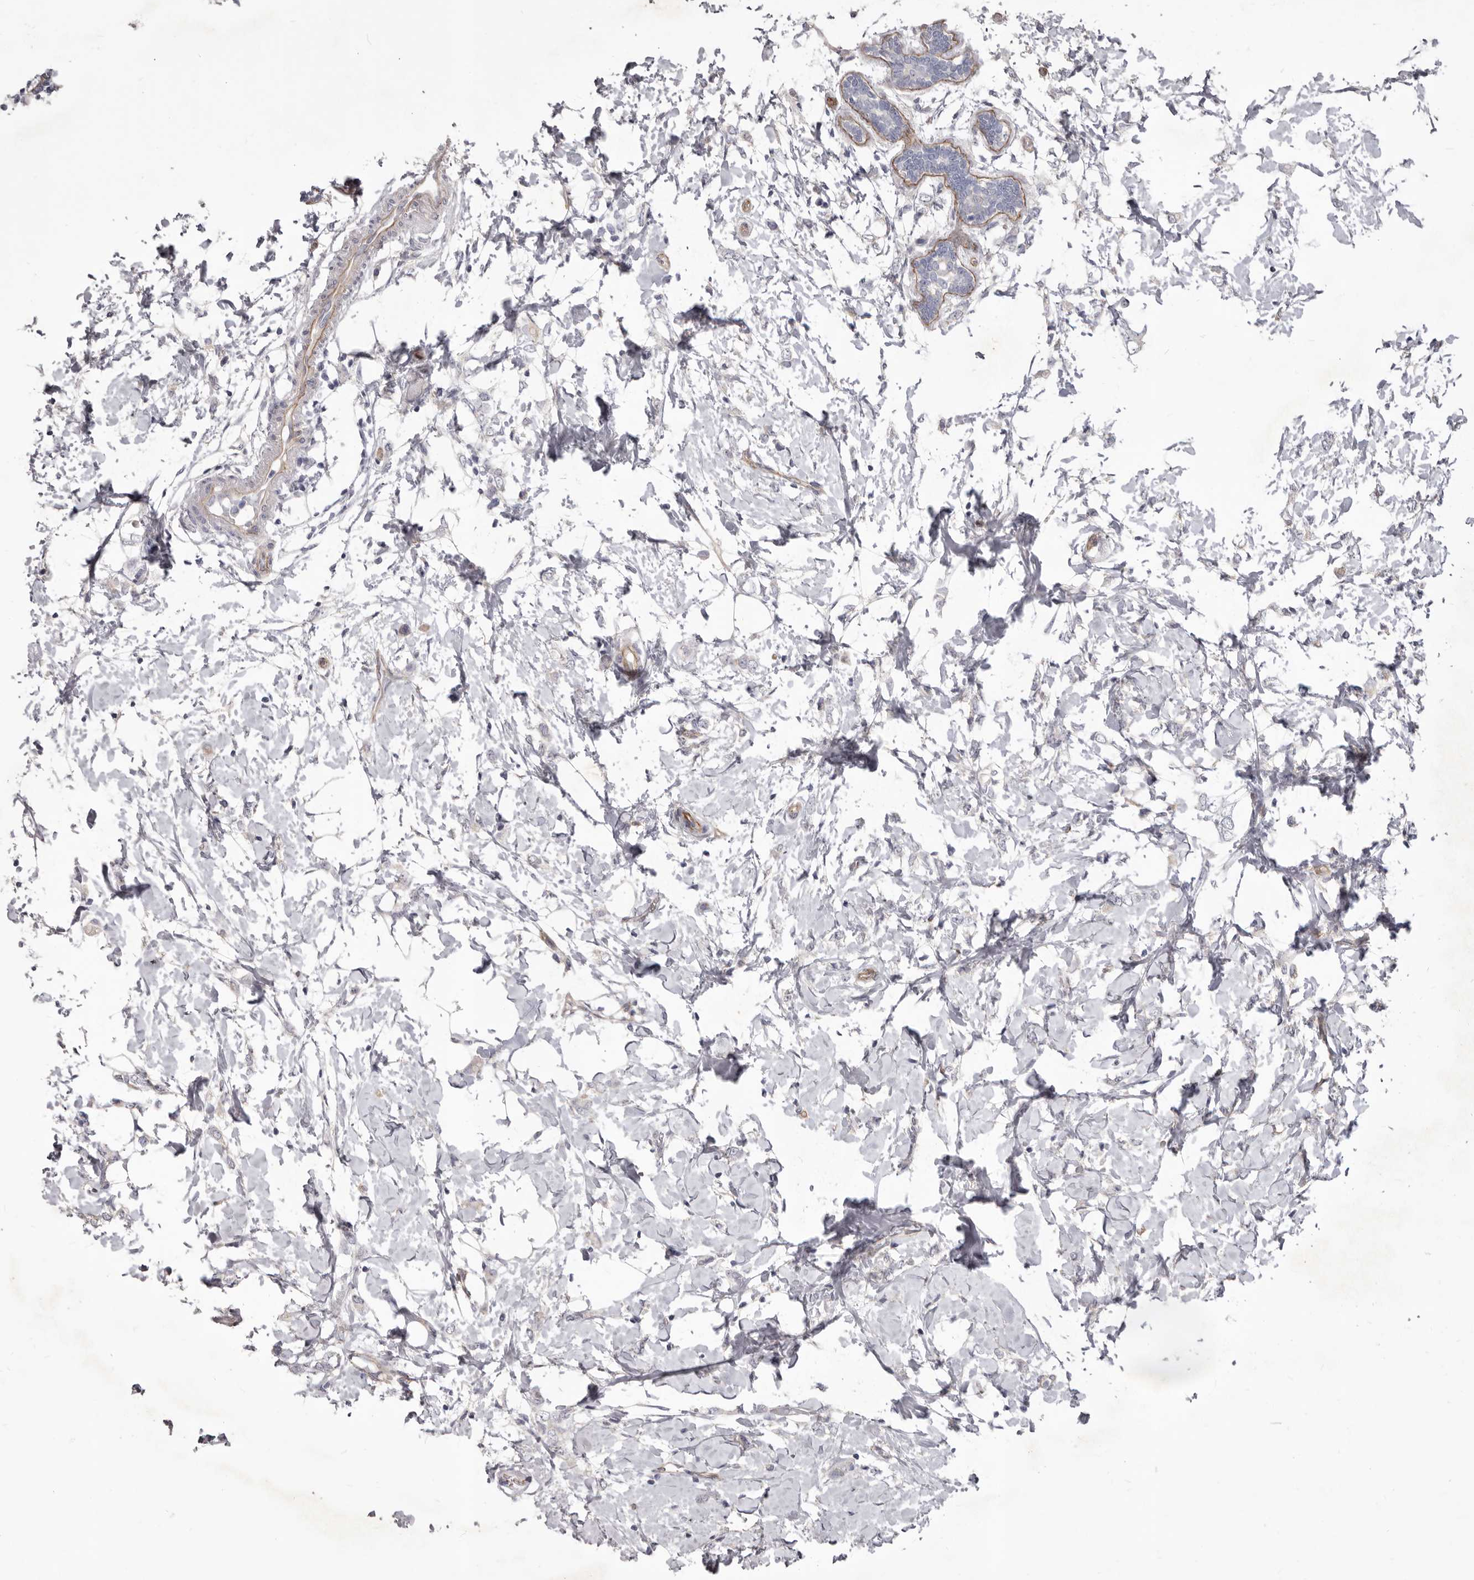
{"staining": {"intensity": "negative", "quantity": "none", "location": "none"}, "tissue": "breast cancer", "cell_type": "Tumor cells", "image_type": "cancer", "snomed": [{"axis": "morphology", "description": "Normal tissue, NOS"}, {"axis": "morphology", "description": "Lobular carcinoma"}, {"axis": "topography", "description": "Breast"}], "caption": "DAB immunohistochemical staining of human breast cancer (lobular carcinoma) reveals no significant positivity in tumor cells.", "gene": "P2RX6", "patient": {"sex": "female", "age": 47}}